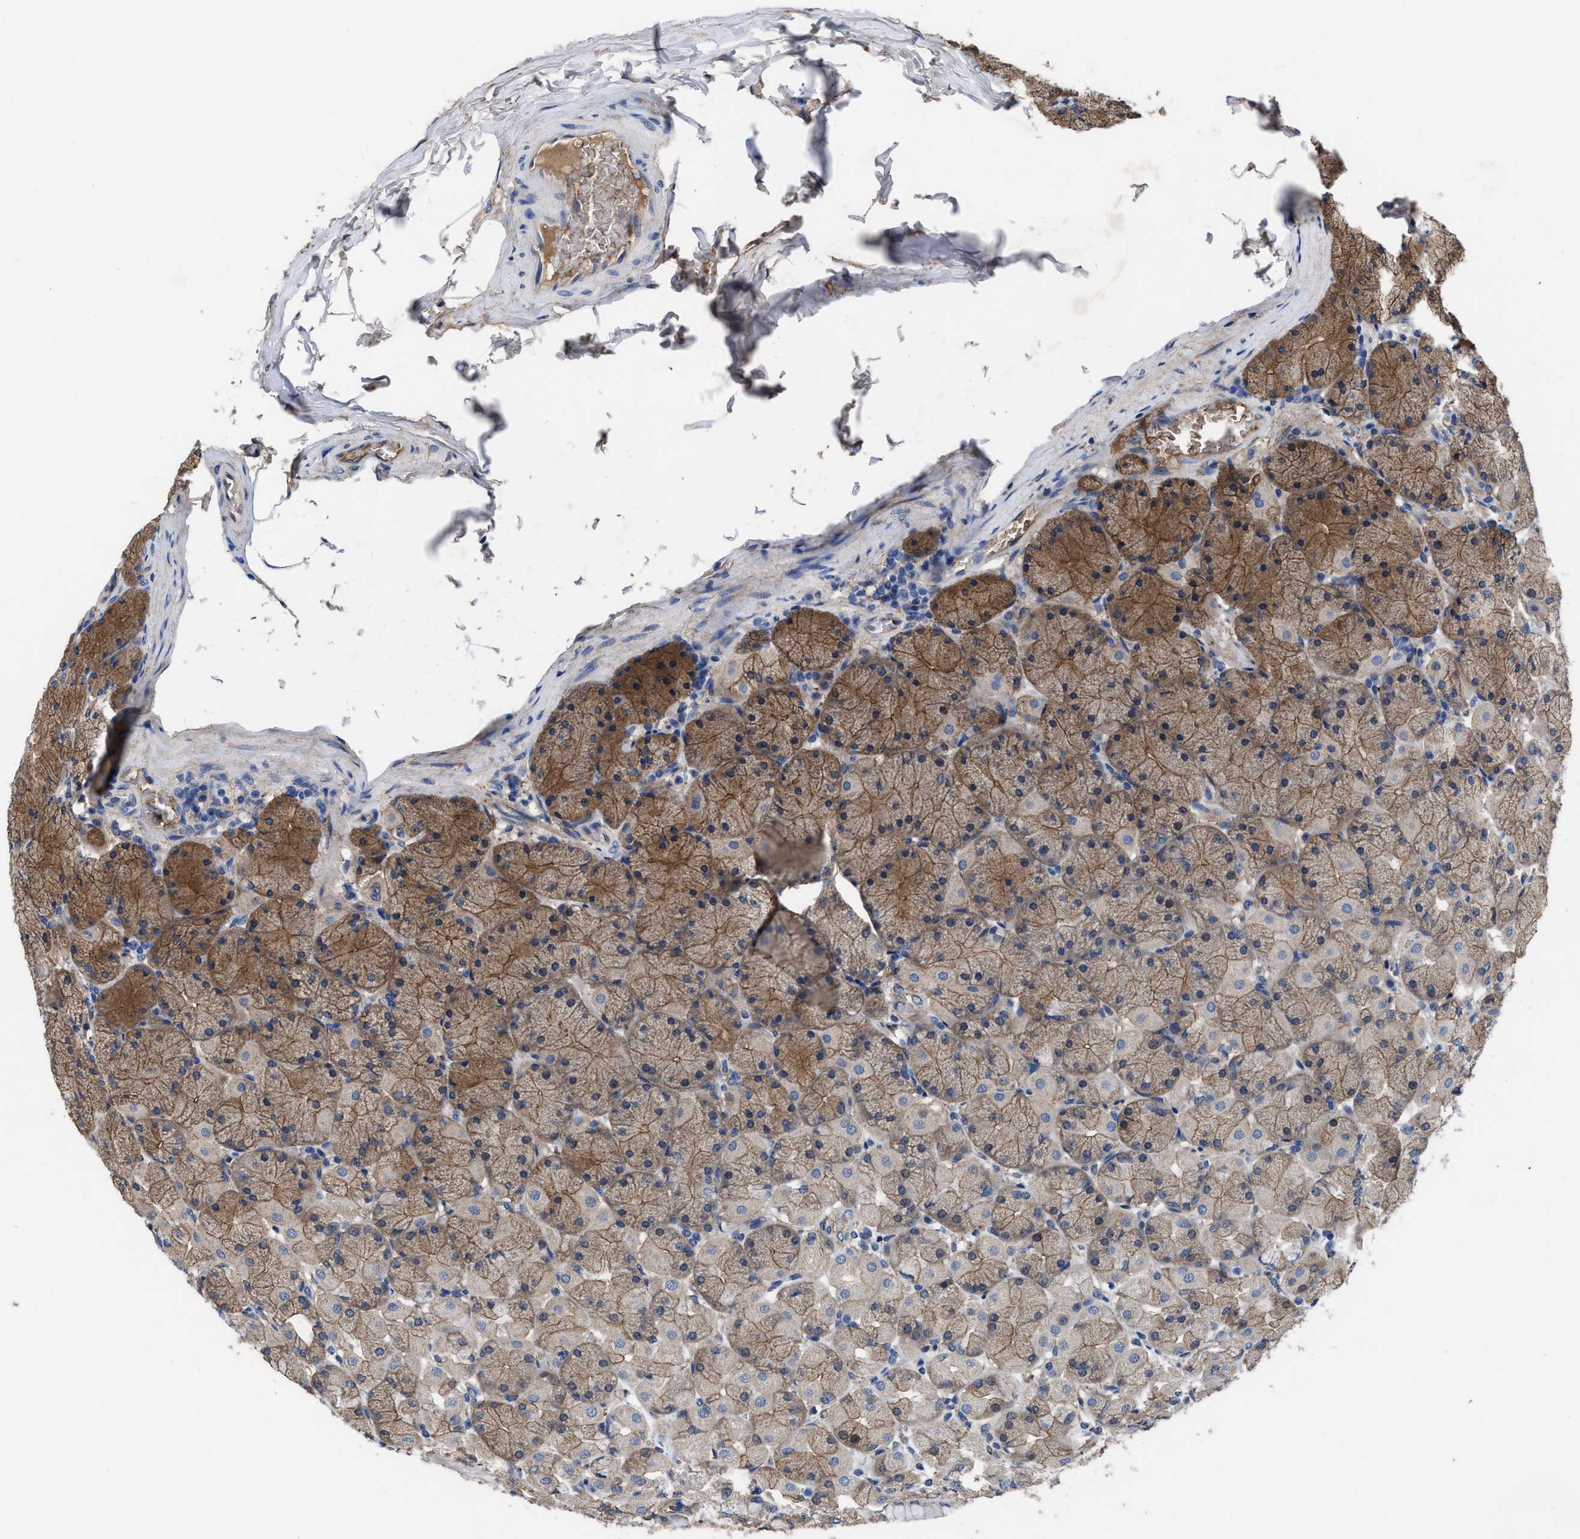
{"staining": {"intensity": "moderate", "quantity": ">75%", "location": "cytoplasmic/membranous"}, "tissue": "stomach", "cell_type": "Glandular cells", "image_type": "normal", "snomed": [{"axis": "morphology", "description": "Normal tissue, NOS"}, {"axis": "topography", "description": "Stomach, upper"}], "caption": "High-magnification brightfield microscopy of normal stomach stained with DAB (3,3'-diaminobenzidine) (brown) and counterstained with hematoxylin (blue). glandular cells exhibit moderate cytoplasmic/membranous staining is identified in approximately>75% of cells. (Stains: DAB in brown, nuclei in blue, Microscopy: brightfield microscopy at high magnification).", "gene": "IDNK", "patient": {"sex": "female", "age": 56}}